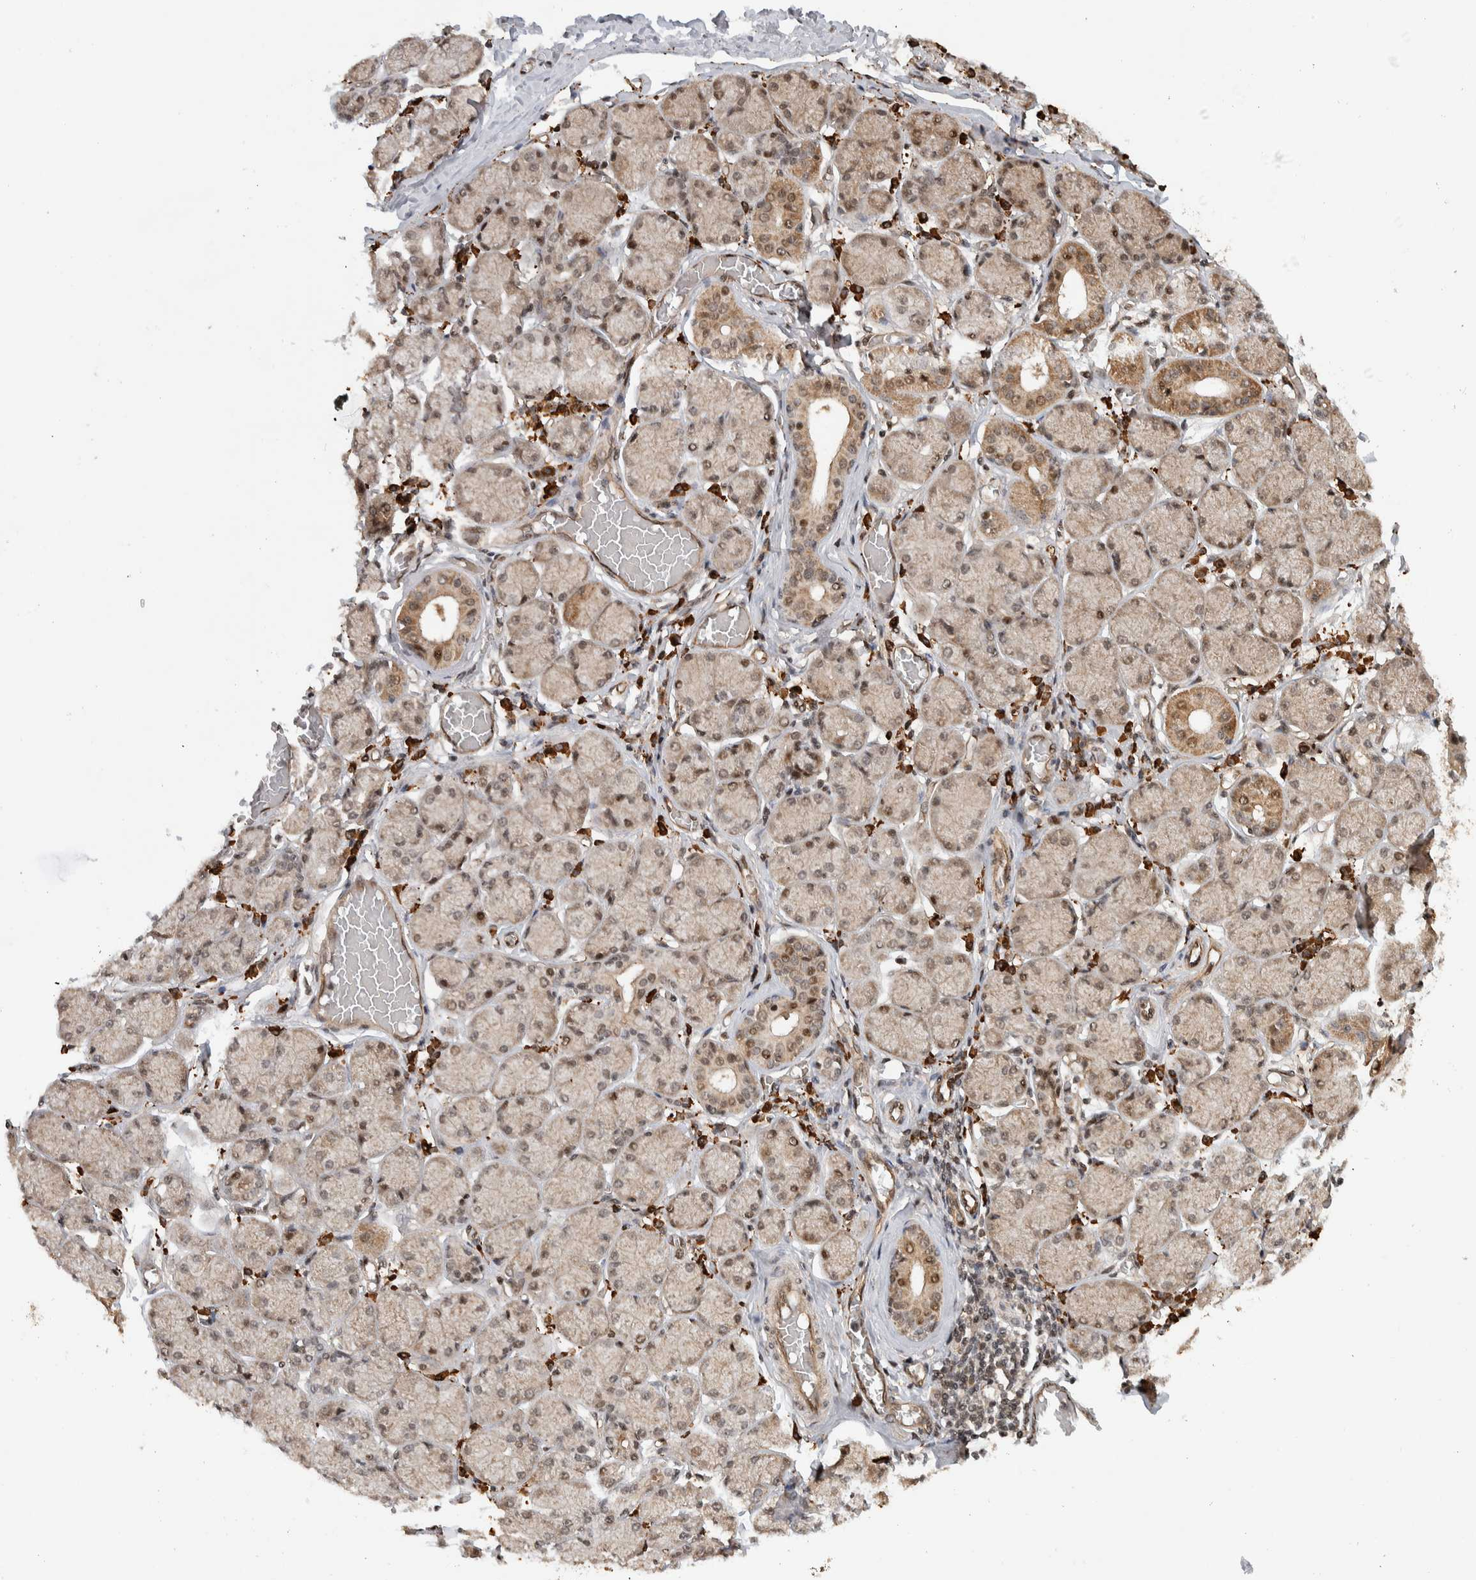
{"staining": {"intensity": "moderate", "quantity": "<25%", "location": "cytoplasmic/membranous,nuclear"}, "tissue": "salivary gland", "cell_type": "Glandular cells", "image_type": "normal", "snomed": [{"axis": "morphology", "description": "Normal tissue, NOS"}, {"axis": "topography", "description": "Salivary gland"}], "caption": "Brown immunohistochemical staining in unremarkable salivary gland exhibits moderate cytoplasmic/membranous,nuclear expression in approximately <25% of glandular cells. Nuclei are stained in blue.", "gene": "TOR1B", "patient": {"sex": "female", "age": 24}}